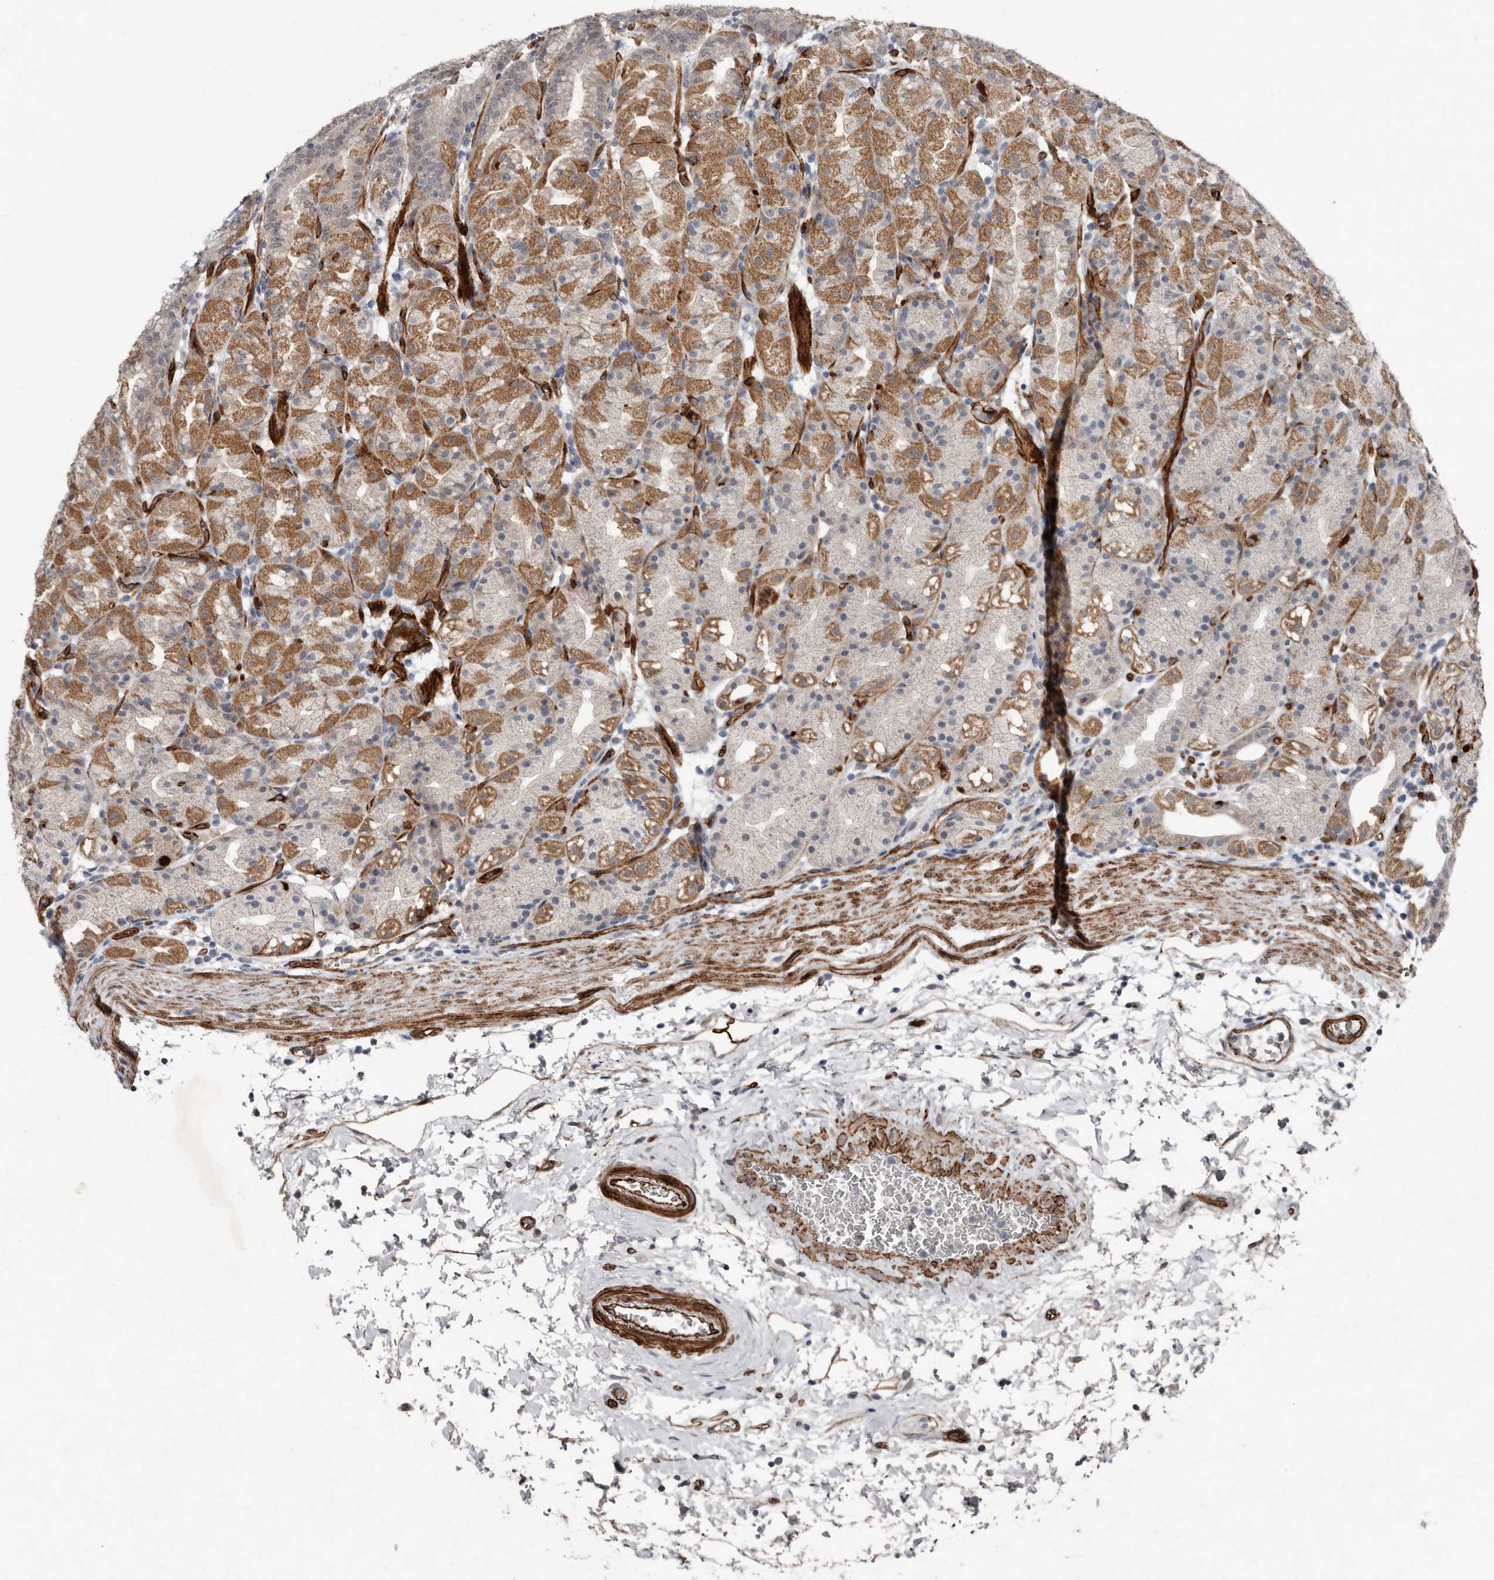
{"staining": {"intensity": "moderate", "quantity": "25%-75%", "location": "cytoplasmic/membranous"}, "tissue": "stomach", "cell_type": "Glandular cells", "image_type": "normal", "snomed": [{"axis": "morphology", "description": "Normal tissue, NOS"}, {"axis": "topography", "description": "Stomach, upper"}], "caption": "DAB (3,3'-diaminobenzidine) immunohistochemical staining of benign stomach shows moderate cytoplasmic/membranous protein positivity in about 25%-75% of glandular cells. (IHC, brightfield microscopy, high magnification).", "gene": "RANBP17", "patient": {"sex": "male", "age": 48}}